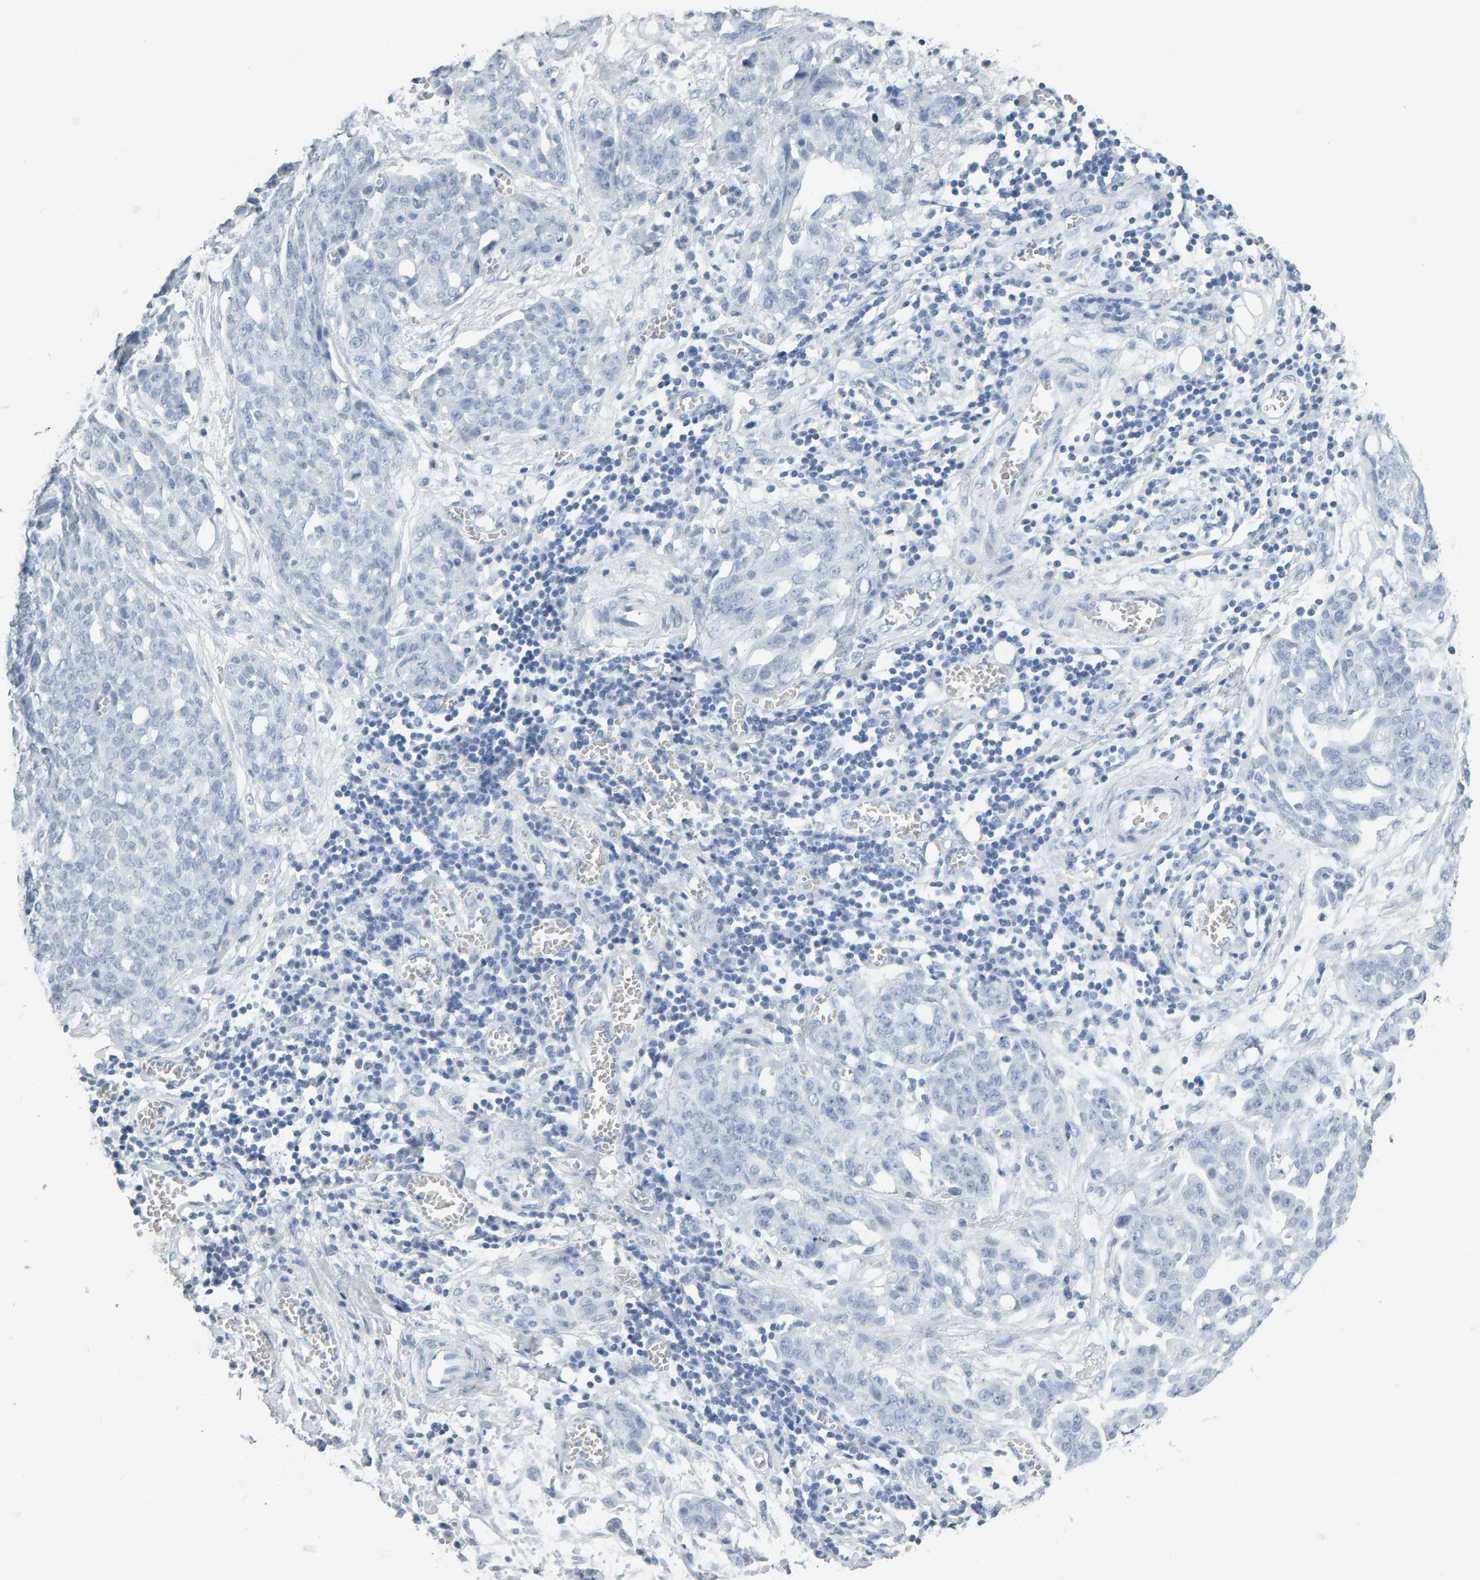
{"staining": {"intensity": "negative", "quantity": "none", "location": "none"}, "tissue": "ovarian cancer", "cell_type": "Tumor cells", "image_type": "cancer", "snomed": [{"axis": "morphology", "description": "Cystadenocarcinoma, serous, NOS"}, {"axis": "topography", "description": "Soft tissue"}, {"axis": "topography", "description": "Ovary"}], "caption": "The micrograph reveals no staining of tumor cells in ovarian cancer.", "gene": "SPACA3", "patient": {"sex": "female", "age": 57}}